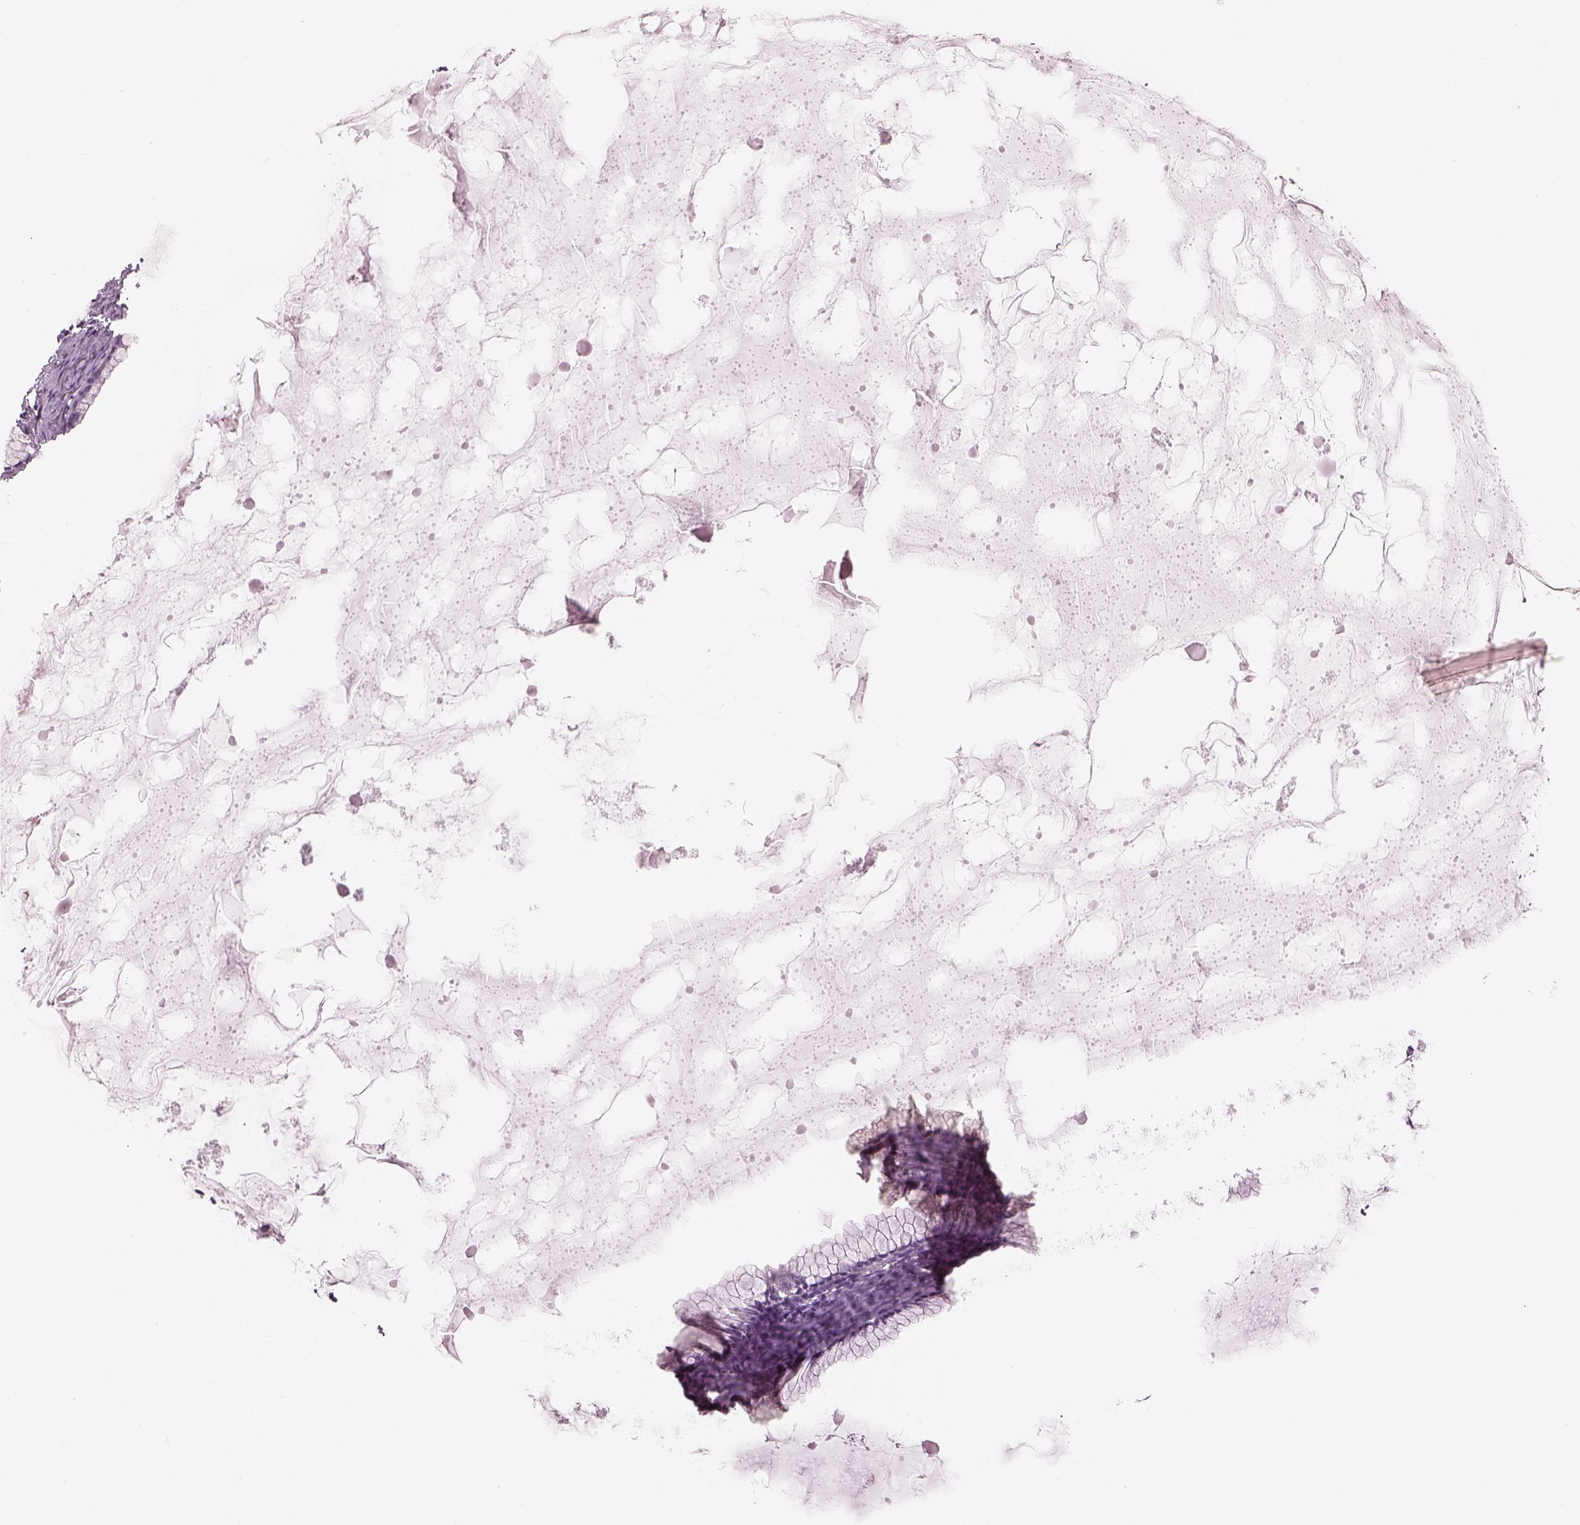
{"staining": {"intensity": "negative", "quantity": "none", "location": "none"}, "tissue": "ovarian cancer", "cell_type": "Tumor cells", "image_type": "cancer", "snomed": [{"axis": "morphology", "description": "Cystadenocarcinoma, mucinous, NOS"}, {"axis": "topography", "description": "Ovary"}], "caption": "This is an IHC photomicrograph of human ovarian cancer. There is no positivity in tumor cells.", "gene": "SAG", "patient": {"sex": "female", "age": 41}}